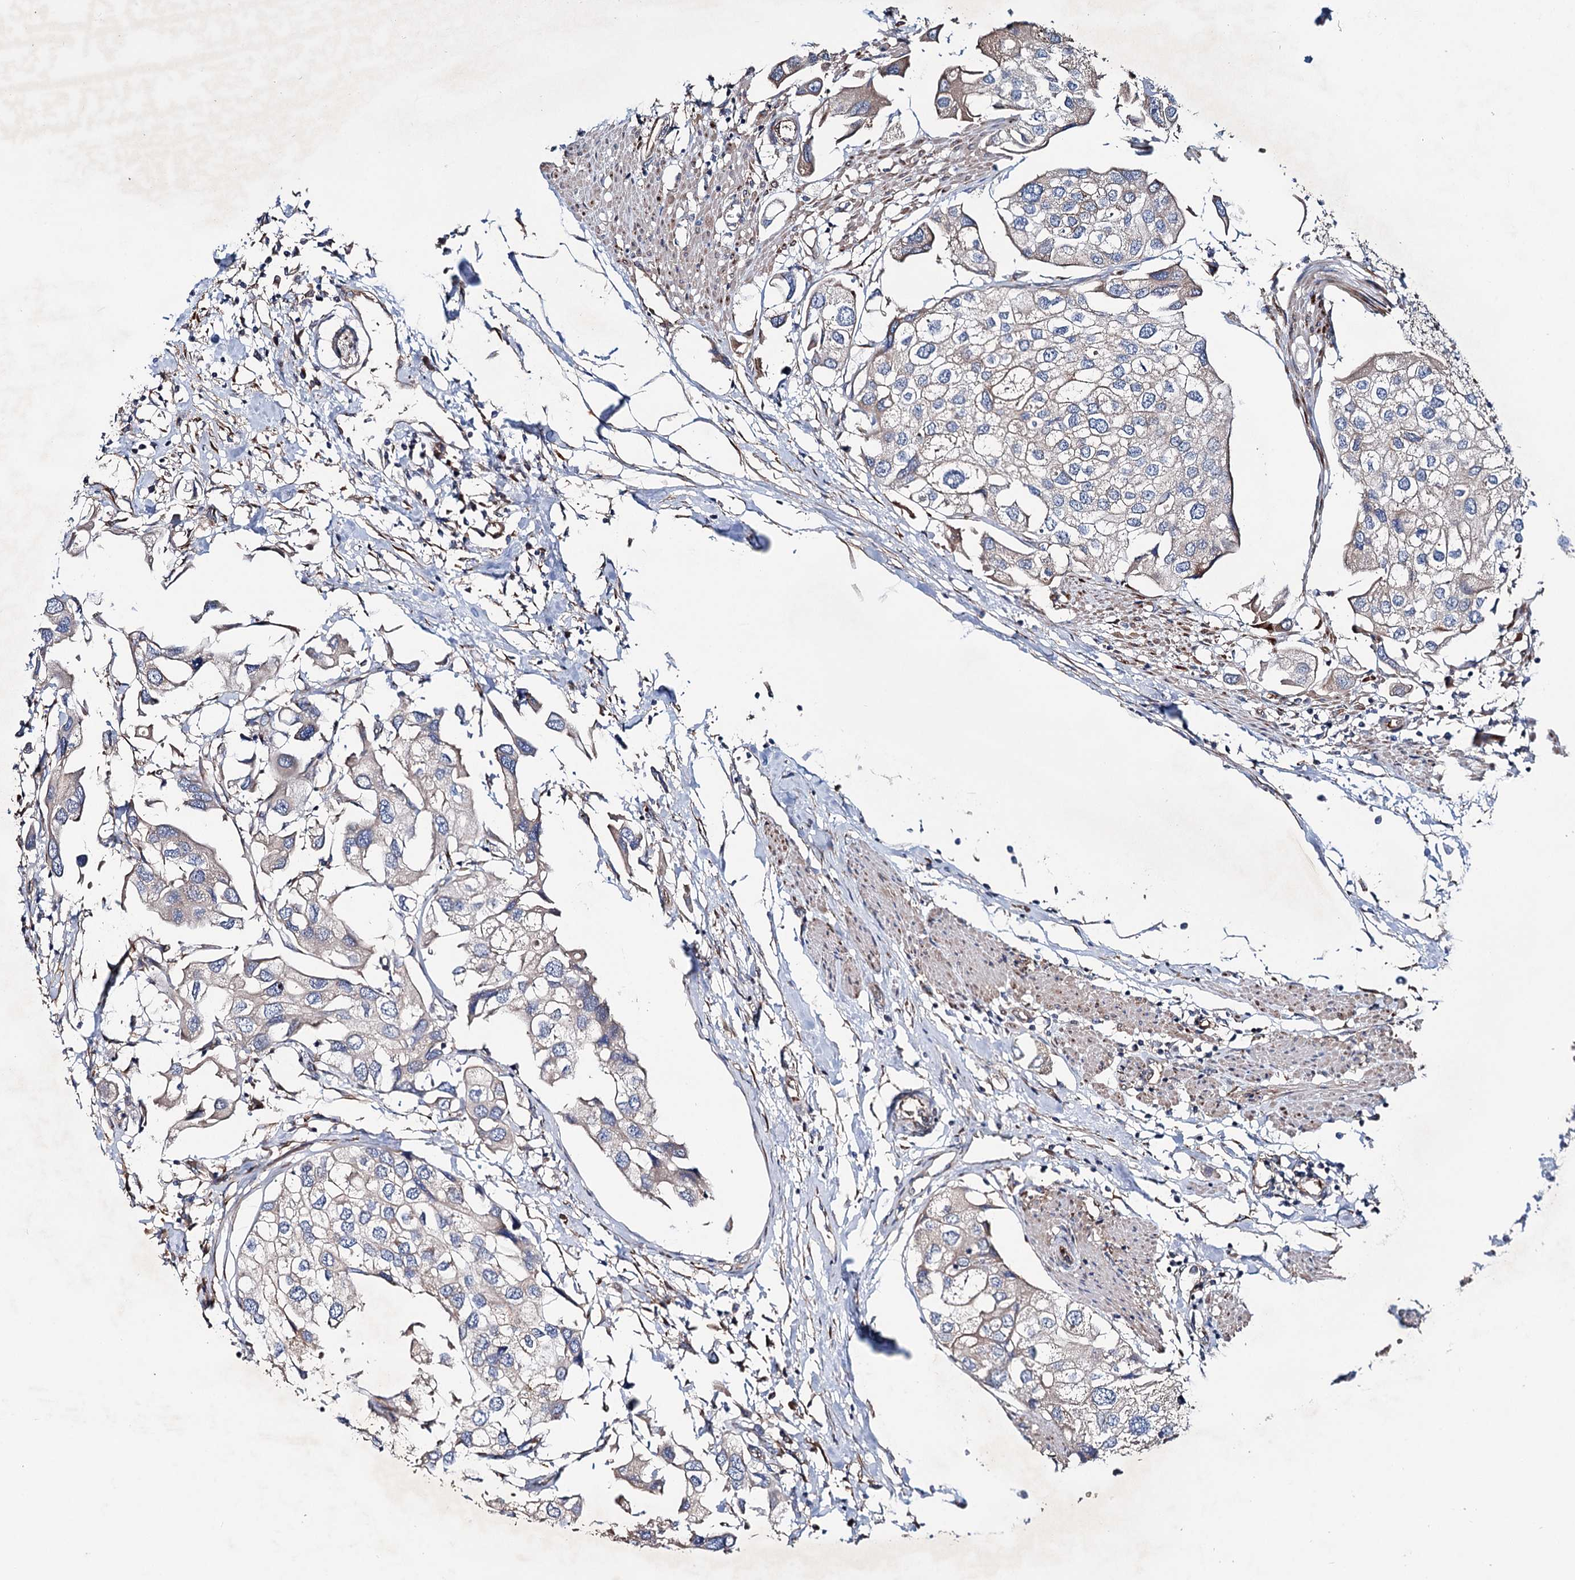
{"staining": {"intensity": "weak", "quantity": ">75%", "location": "cytoplasmic/membranous"}, "tissue": "urothelial cancer", "cell_type": "Tumor cells", "image_type": "cancer", "snomed": [{"axis": "morphology", "description": "Urothelial carcinoma, High grade"}, {"axis": "topography", "description": "Urinary bladder"}], "caption": "Weak cytoplasmic/membranous protein staining is appreciated in approximately >75% of tumor cells in urothelial carcinoma (high-grade).", "gene": "PTDSS2", "patient": {"sex": "male", "age": 64}}